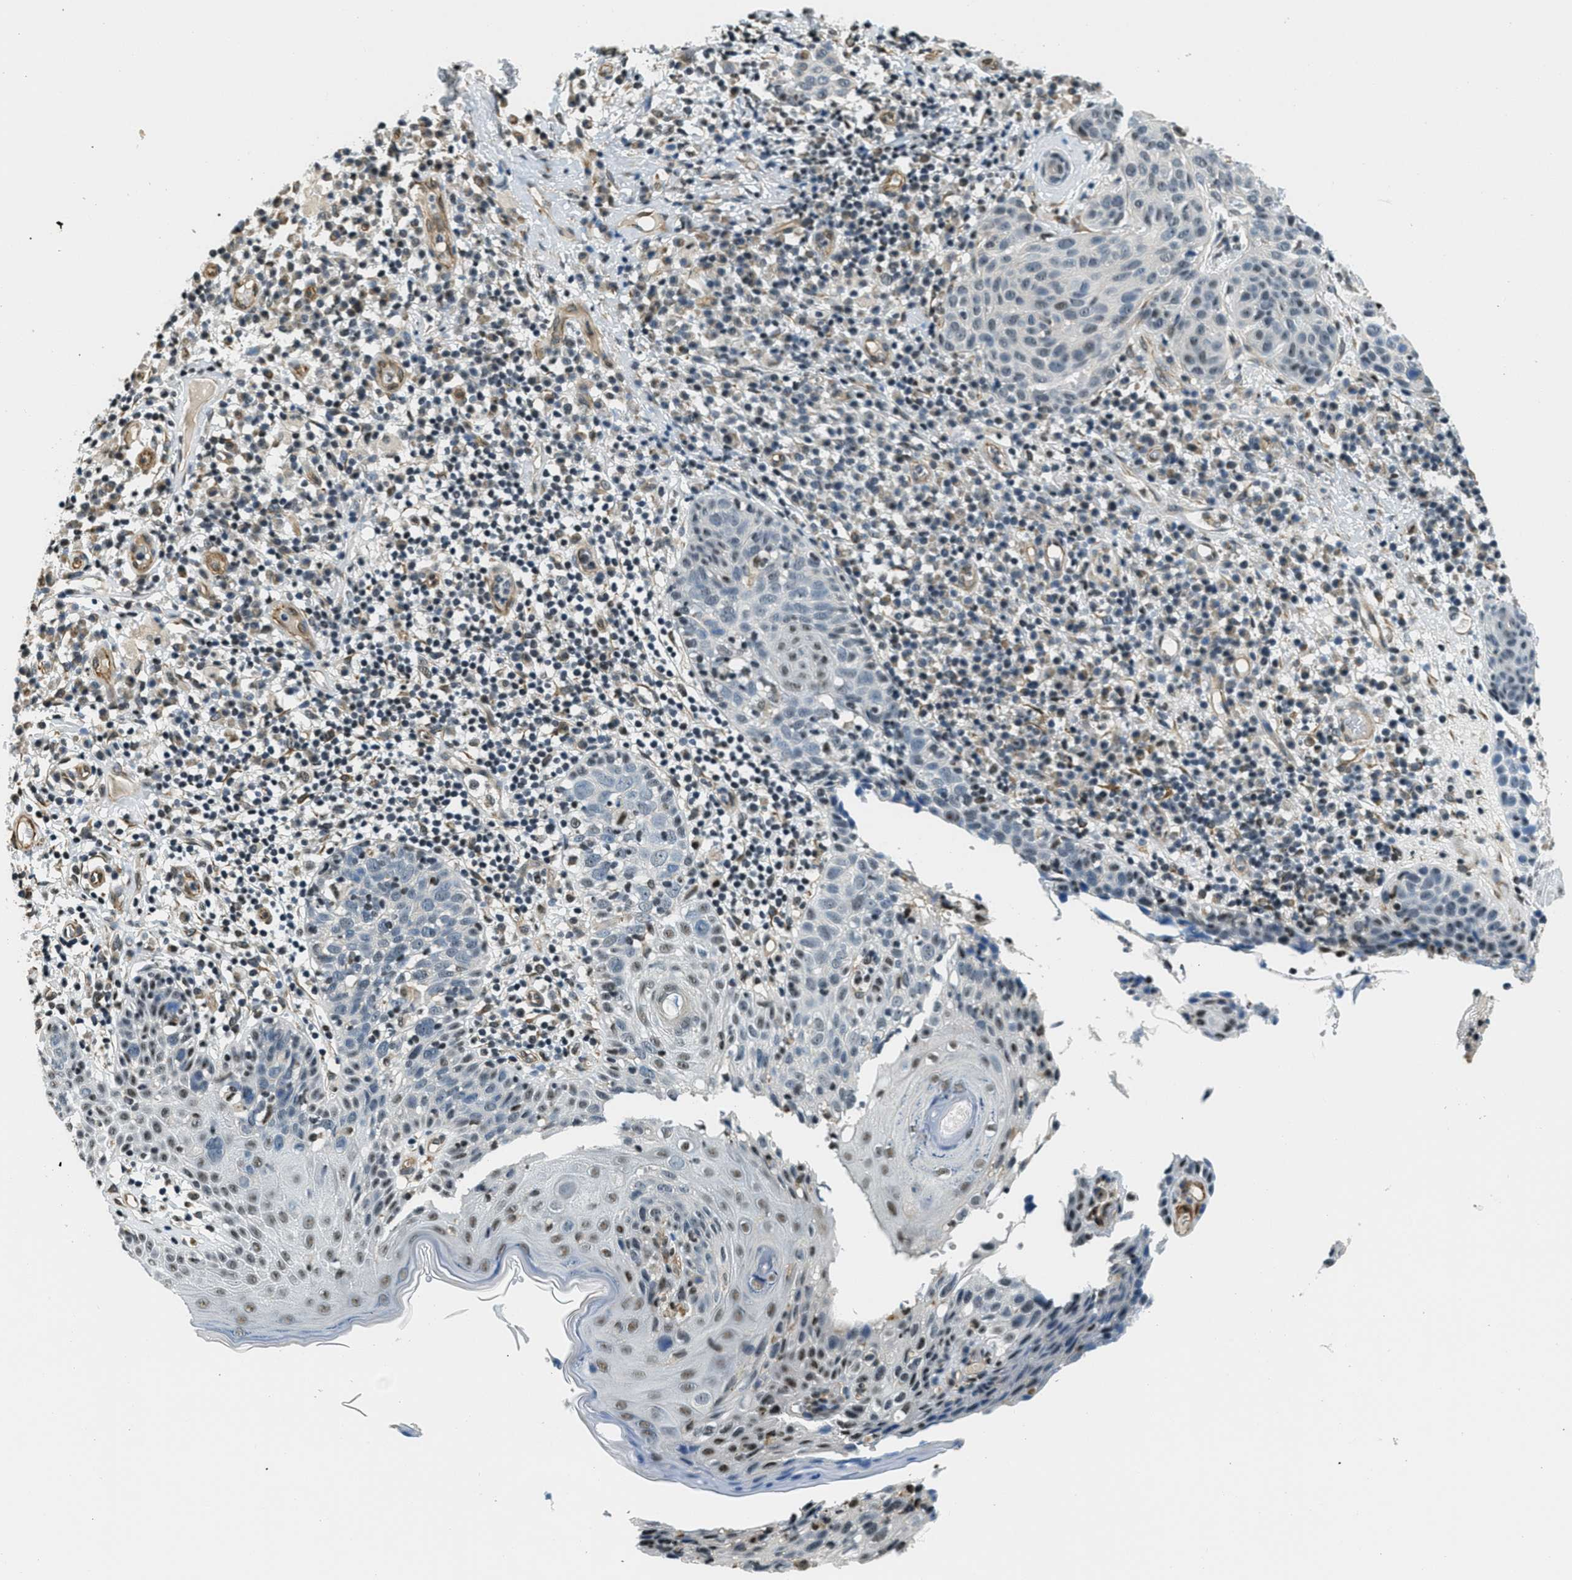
{"staining": {"intensity": "moderate", "quantity": "<25%", "location": "nuclear"}, "tissue": "skin cancer", "cell_type": "Tumor cells", "image_type": "cancer", "snomed": [{"axis": "morphology", "description": "Squamous cell carcinoma in situ, NOS"}, {"axis": "morphology", "description": "Squamous cell carcinoma, NOS"}, {"axis": "topography", "description": "Skin"}], "caption": "Human skin cancer stained for a protein (brown) displays moderate nuclear positive expression in approximately <25% of tumor cells.", "gene": "CFAP36", "patient": {"sex": "male", "age": 93}}